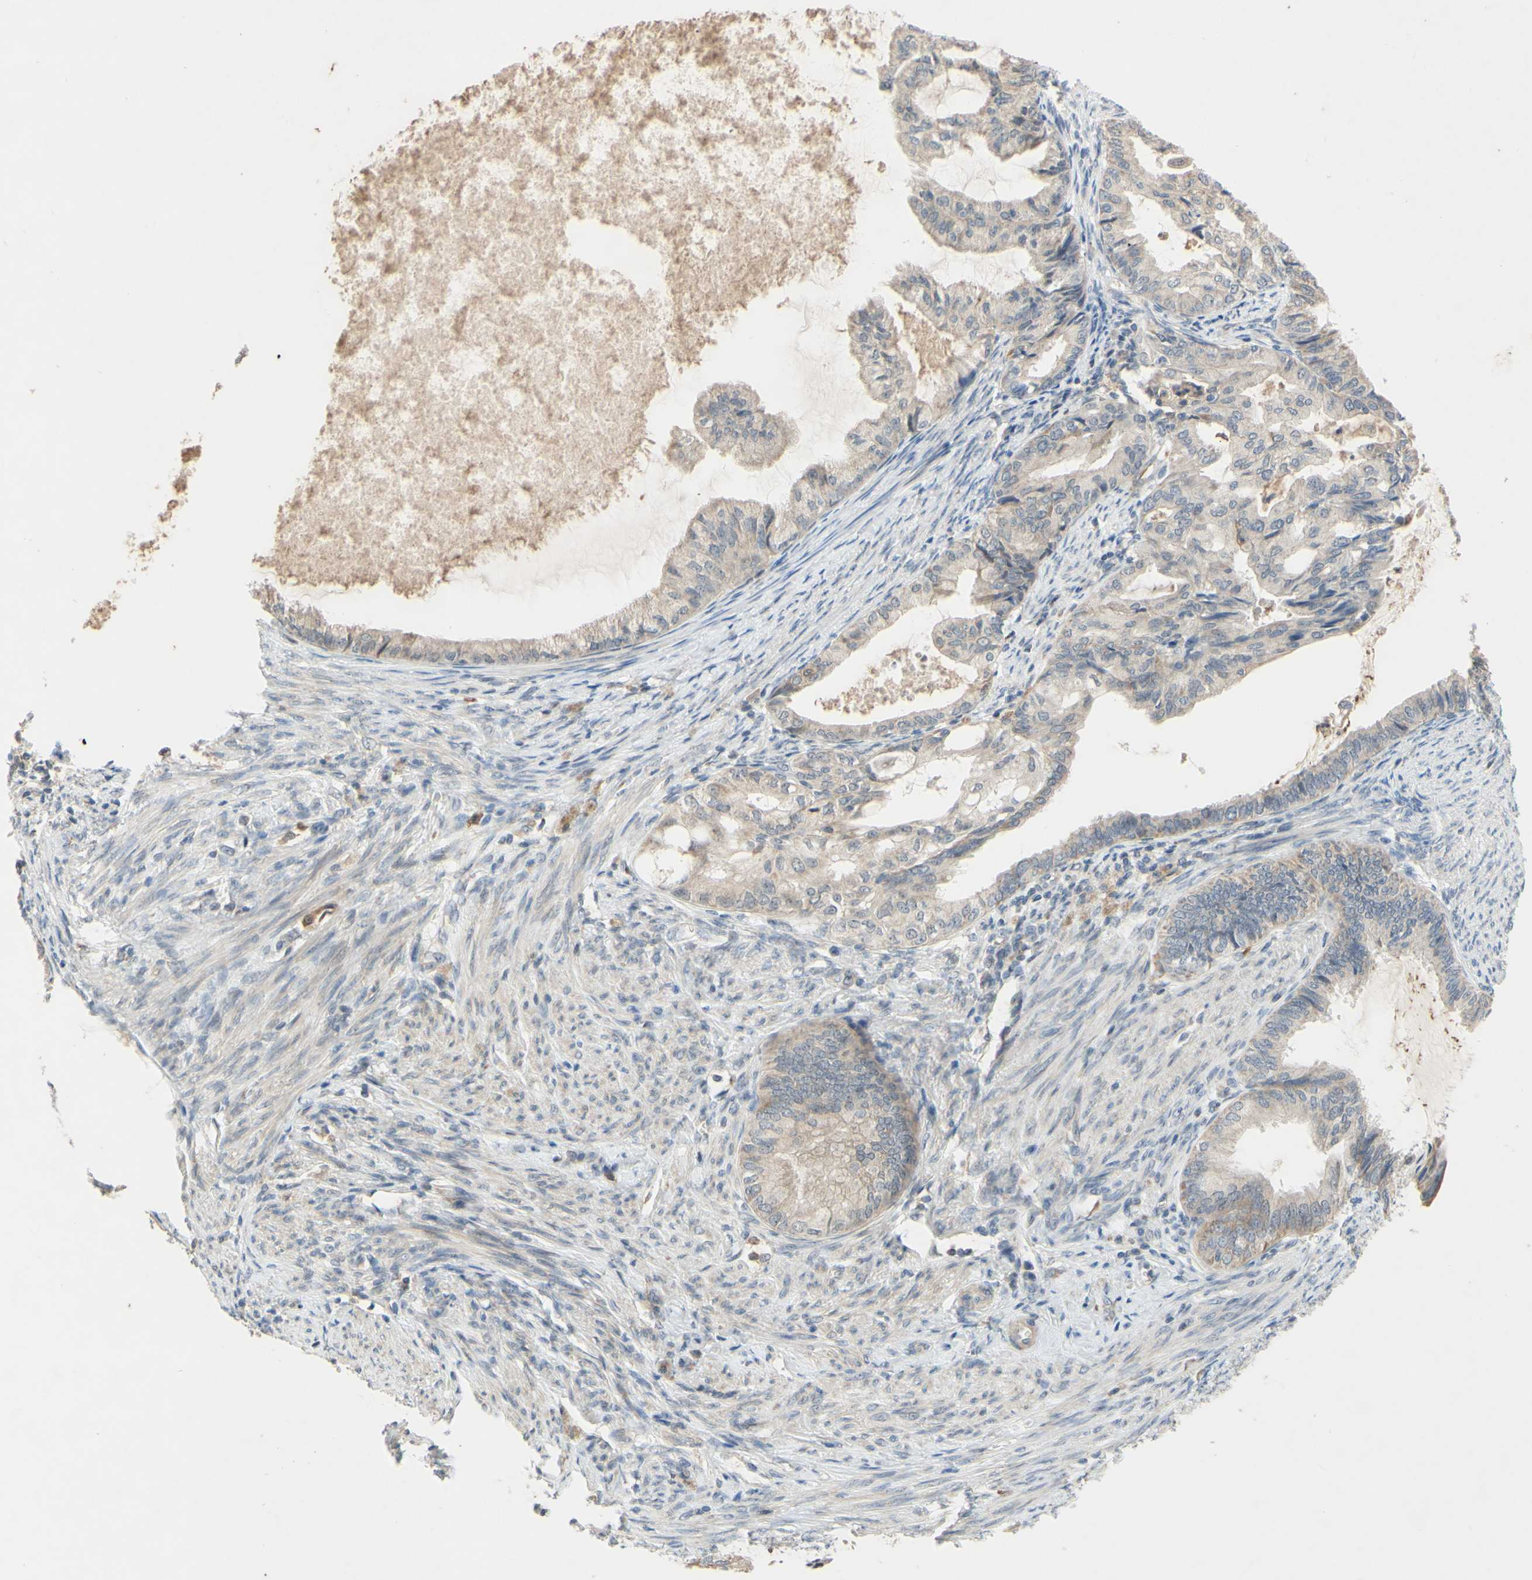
{"staining": {"intensity": "weak", "quantity": ">75%", "location": "cytoplasmic/membranous"}, "tissue": "endometrial cancer", "cell_type": "Tumor cells", "image_type": "cancer", "snomed": [{"axis": "morphology", "description": "Adenocarcinoma, NOS"}, {"axis": "topography", "description": "Endometrium"}], "caption": "Tumor cells reveal low levels of weak cytoplasmic/membranous staining in approximately >75% of cells in endometrial cancer (adenocarcinoma).", "gene": "GATA1", "patient": {"sex": "female", "age": 86}}